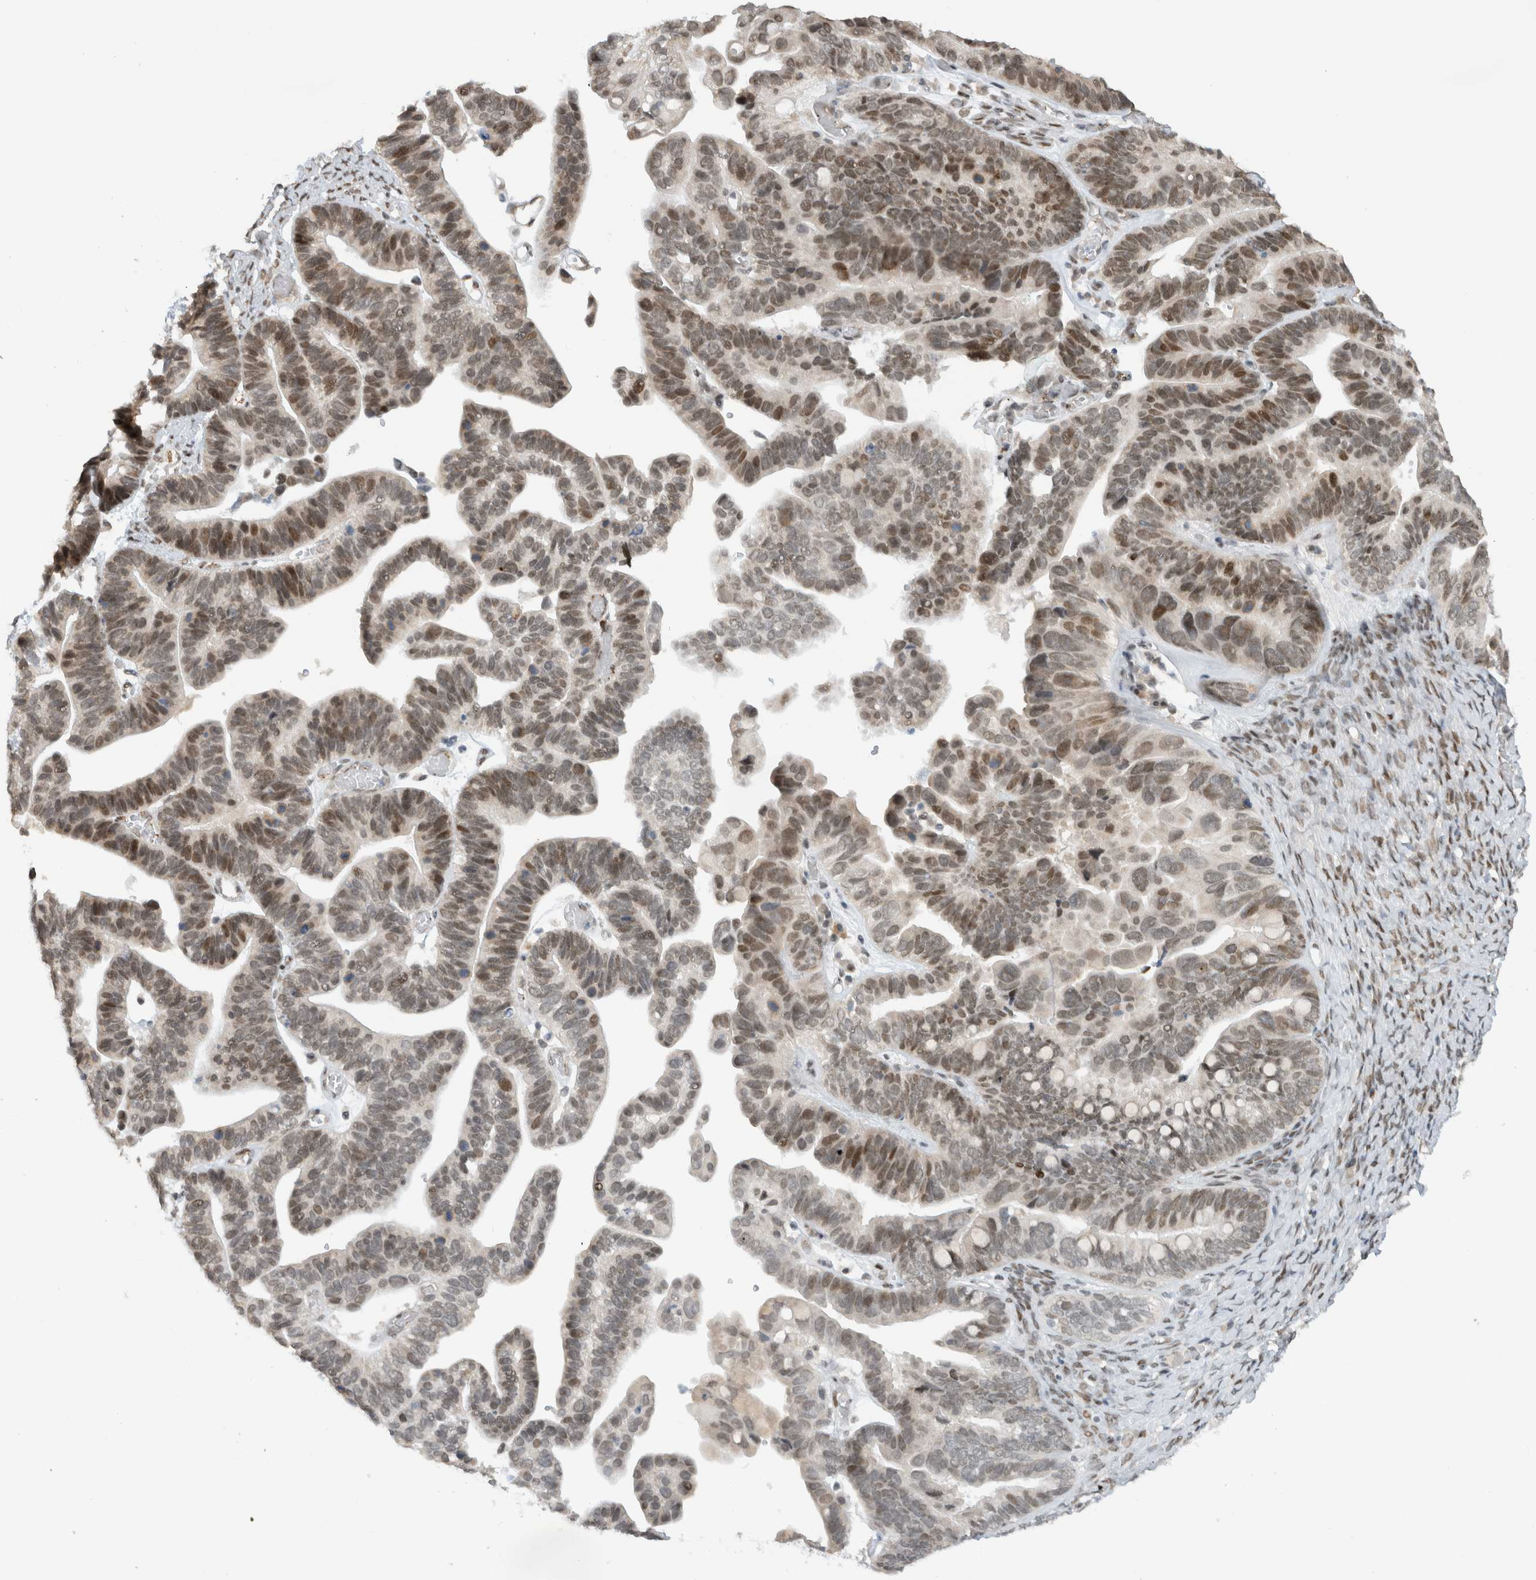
{"staining": {"intensity": "moderate", "quantity": ">75%", "location": "nuclear"}, "tissue": "ovarian cancer", "cell_type": "Tumor cells", "image_type": "cancer", "snomed": [{"axis": "morphology", "description": "Cystadenocarcinoma, serous, NOS"}, {"axis": "topography", "description": "Ovary"}], "caption": "Approximately >75% of tumor cells in serous cystadenocarcinoma (ovarian) exhibit moderate nuclear protein expression as visualized by brown immunohistochemical staining.", "gene": "HNRNPR", "patient": {"sex": "female", "age": 56}}